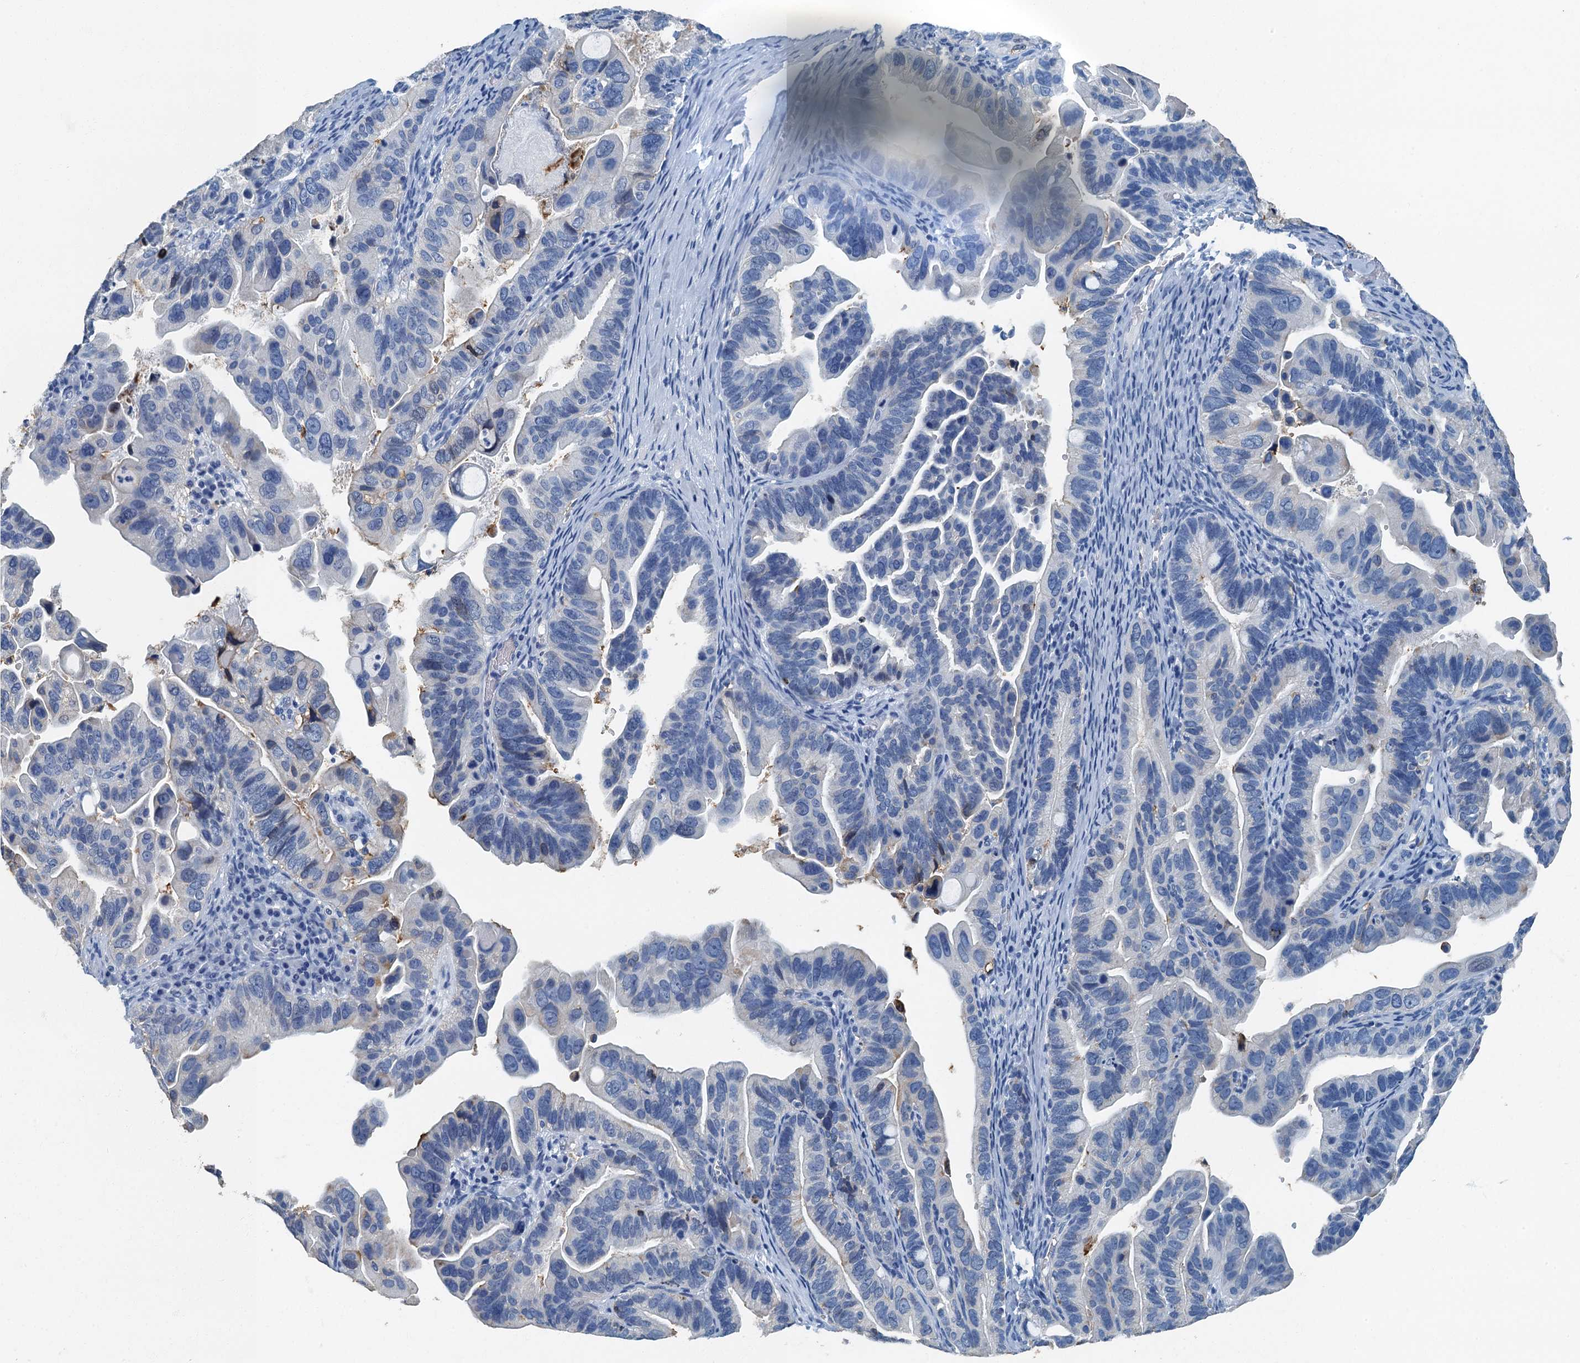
{"staining": {"intensity": "negative", "quantity": "none", "location": "none"}, "tissue": "ovarian cancer", "cell_type": "Tumor cells", "image_type": "cancer", "snomed": [{"axis": "morphology", "description": "Cystadenocarcinoma, serous, NOS"}, {"axis": "topography", "description": "Ovary"}], "caption": "Human serous cystadenocarcinoma (ovarian) stained for a protein using immunohistochemistry demonstrates no staining in tumor cells.", "gene": "GADL1", "patient": {"sex": "female", "age": 56}}